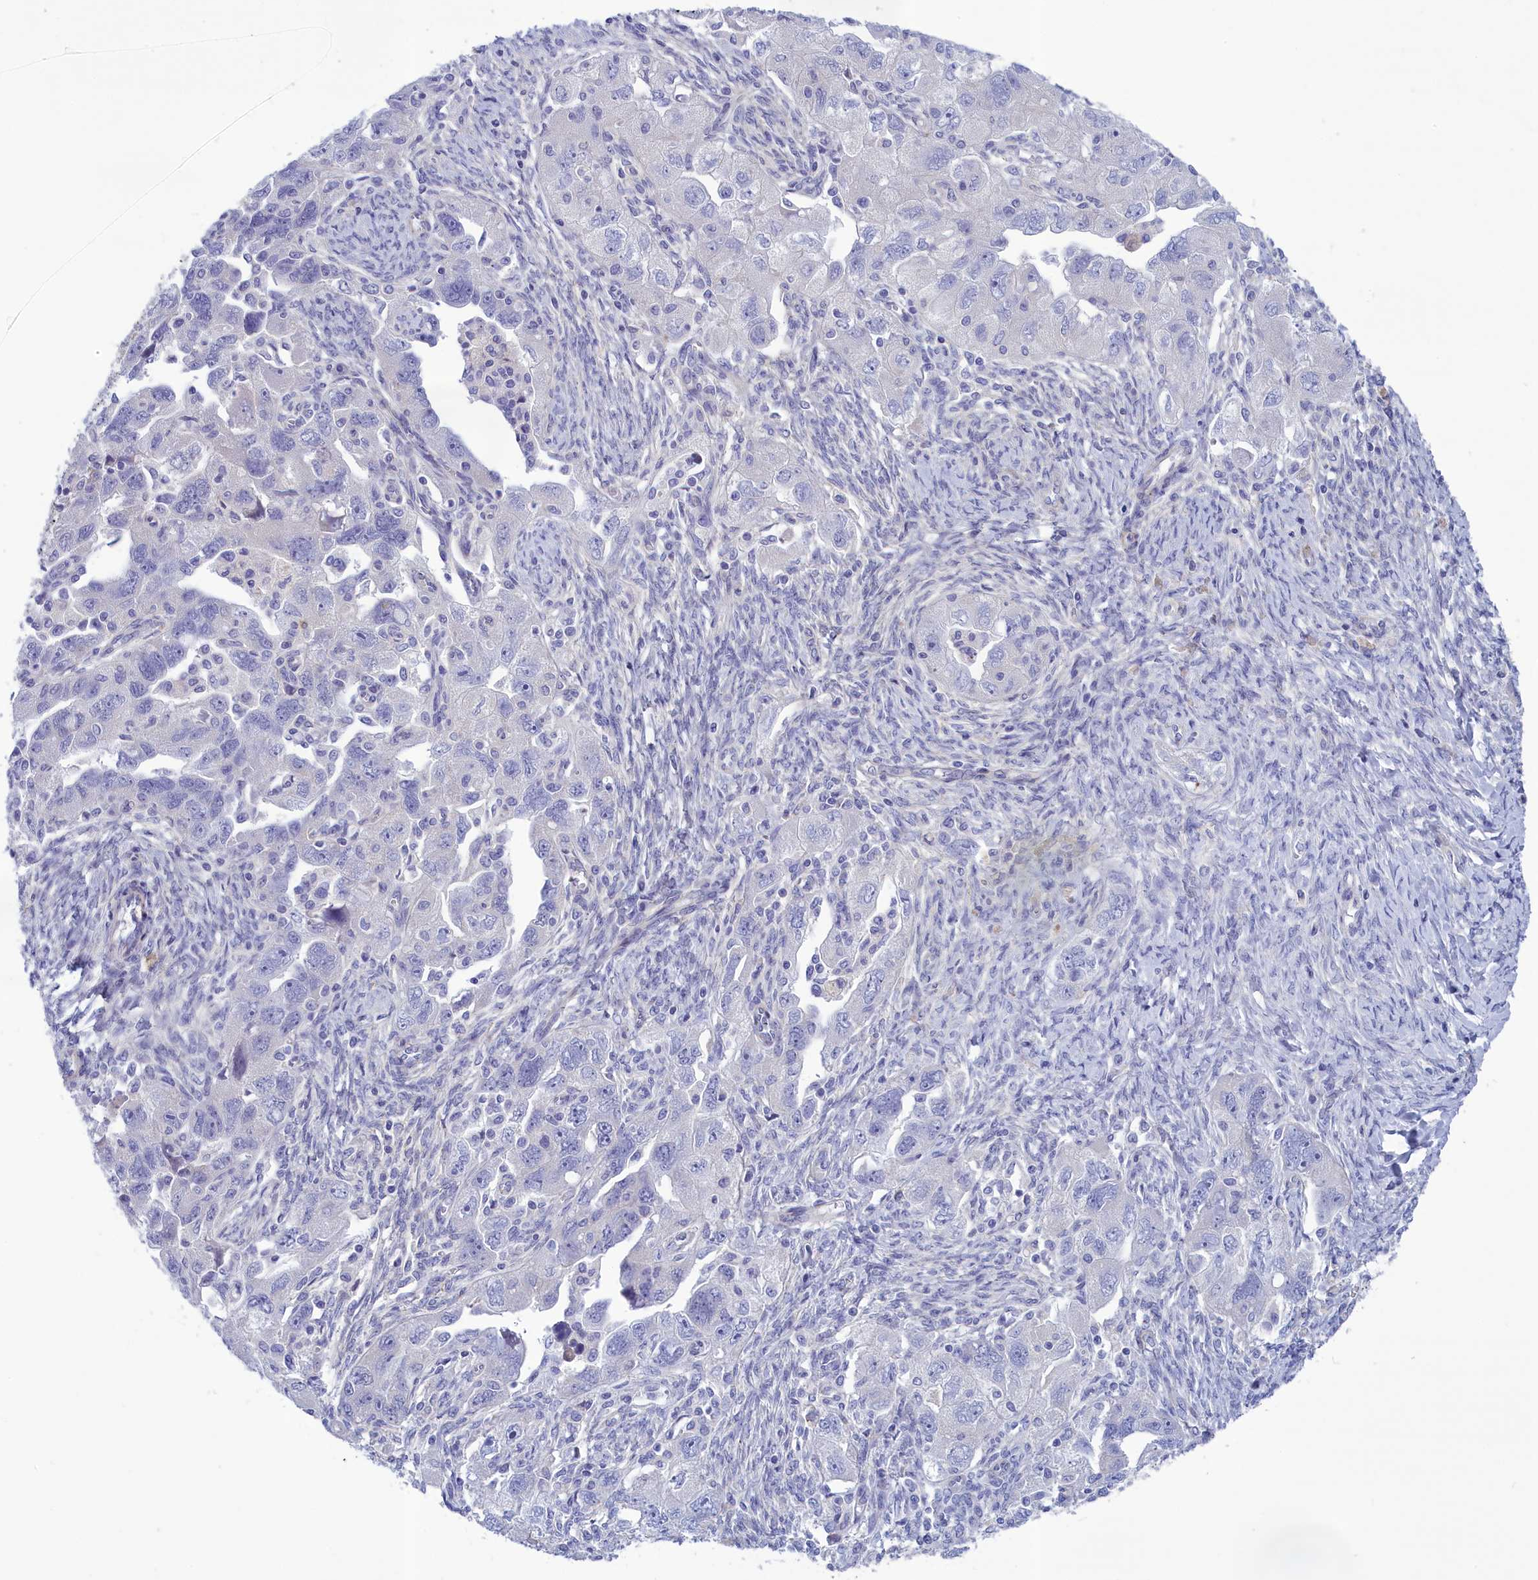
{"staining": {"intensity": "negative", "quantity": "none", "location": "none"}, "tissue": "ovarian cancer", "cell_type": "Tumor cells", "image_type": "cancer", "snomed": [{"axis": "morphology", "description": "Carcinoma, NOS"}, {"axis": "morphology", "description": "Cystadenocarcinoma, serous, NOS"}, {"axis": "topography", "description": "Ovary"}], "caption": "Serous cystadenocarcinoma (ovarian) was stained to show a protein in brown. There is no significant positivity in tumor cells.", "gene": "CORO2A", "patient": {"sex": "female", "age": 69}}